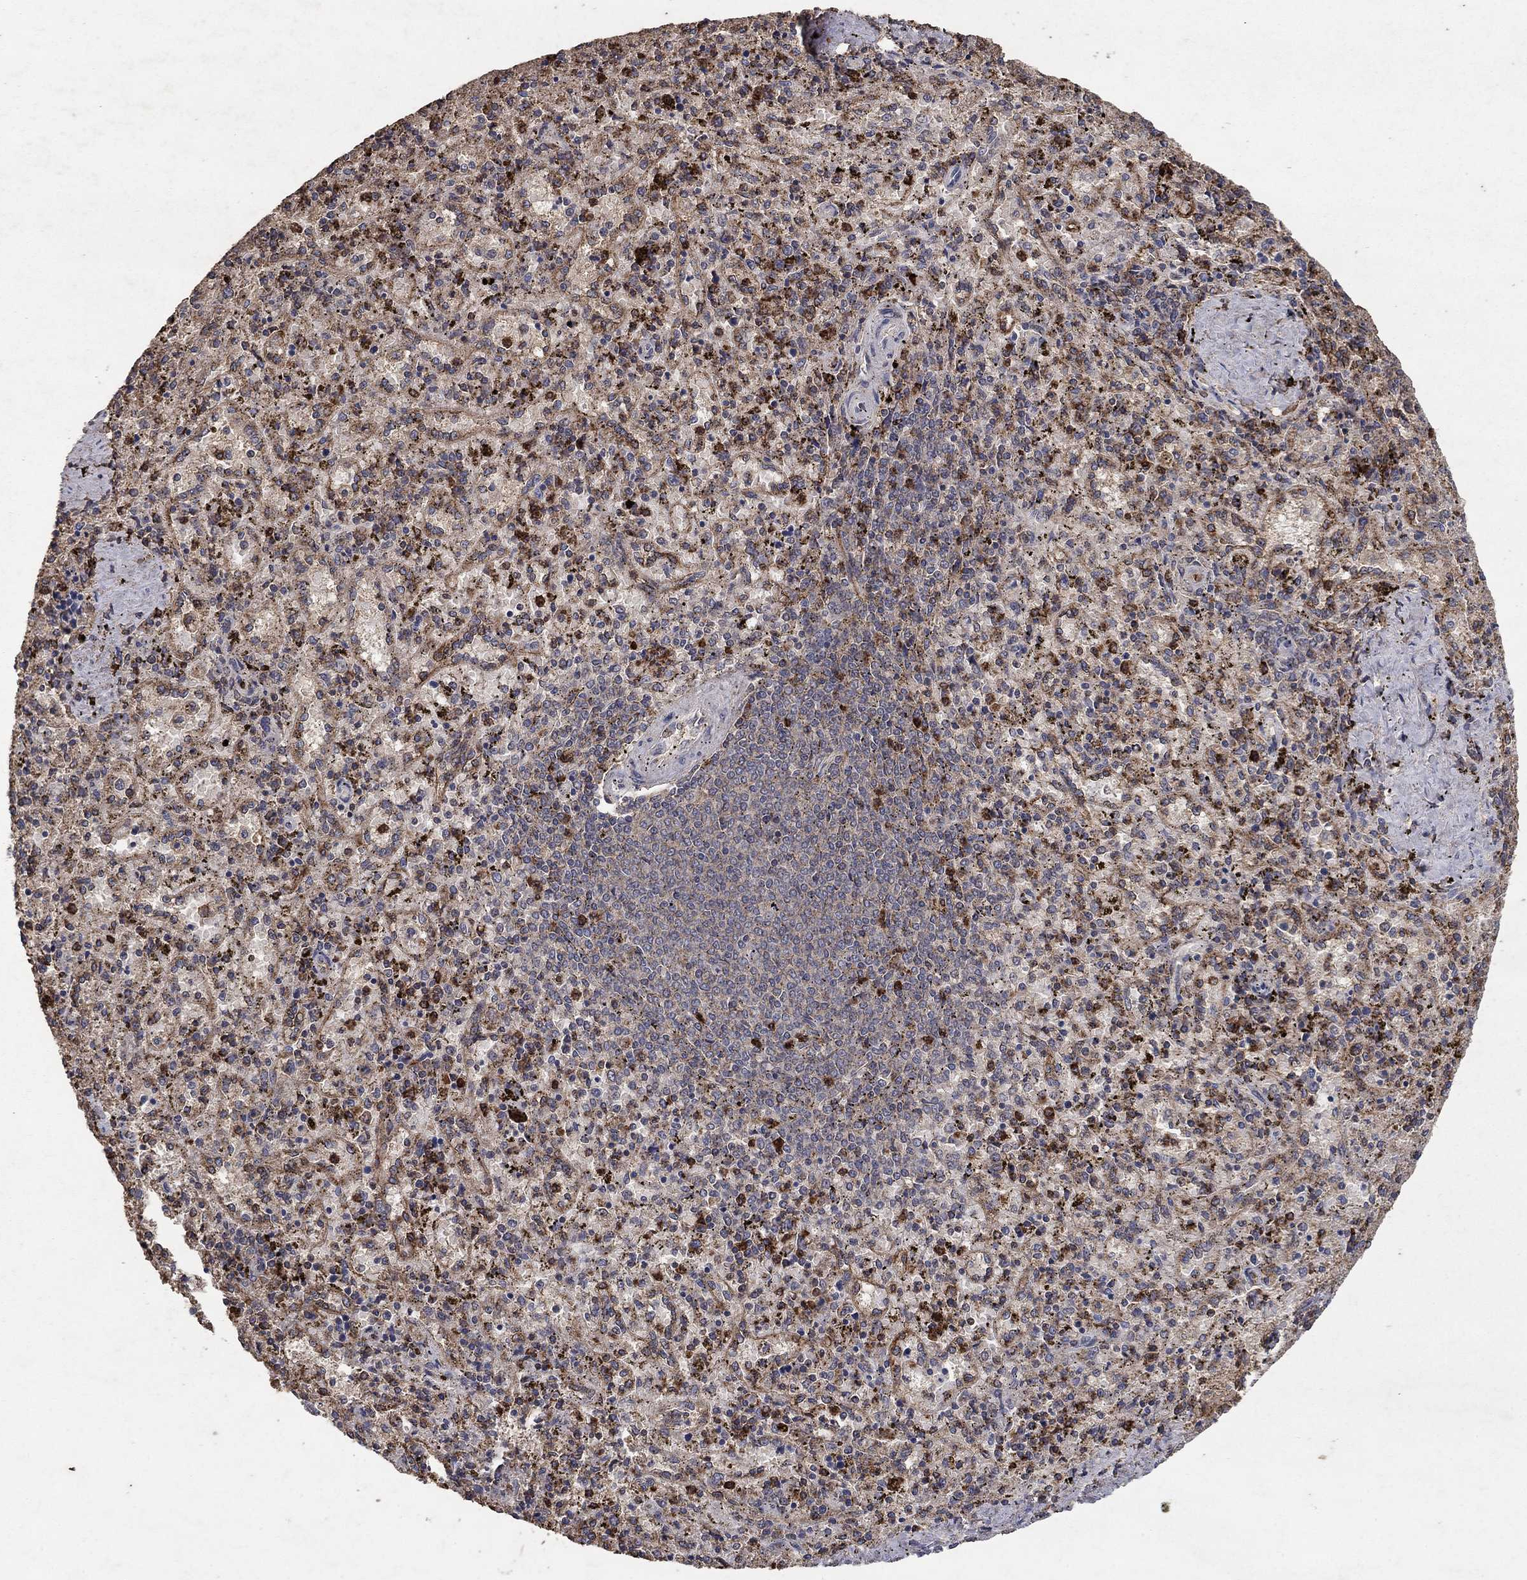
{"staining": {"intensity": "strong", "quantity": "25%-75%", "location": "cytoplasmic/membranous"}, "tissue": "spleen", "cell_type": "Cells in red pulp", "image_type": "normal", "snomed": [{"axis": "morphology", "description": "Normal tissue, NOS"}, {"axis": "topography", "description": "Spleen"}], "caption": "A histopathology image of human spleen stained for a protein exhibits strong cytoplasmic/membranous brown staining in cells in red pulp.", "gene": "CD24", "patient": {"sex": "female", "age": 50}}